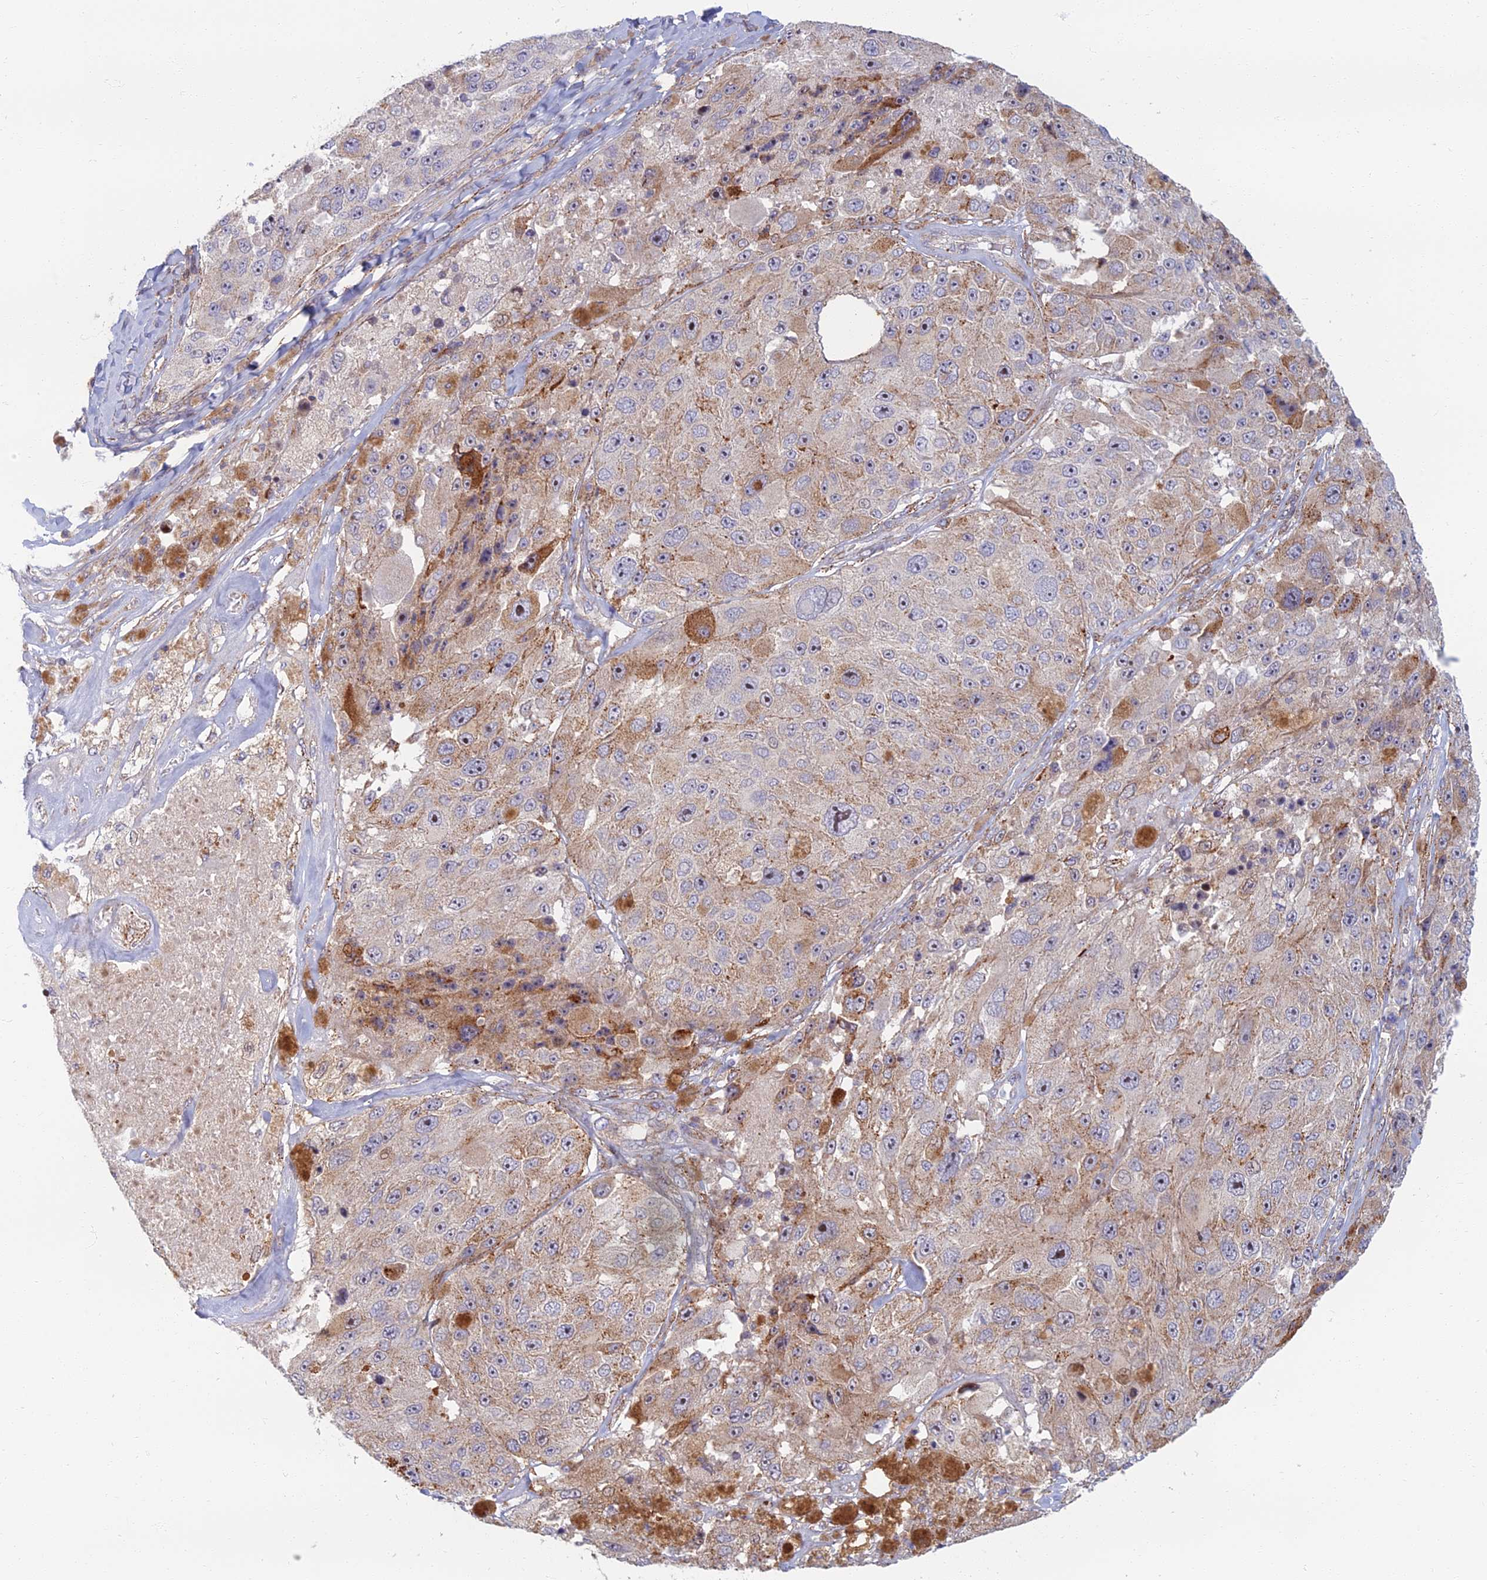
{"staining": {"intensity": "weak", "quantity": "25%-75%", "location": "cytoplasmic/membranous"}, "tissue": "melanoma", "cell_type": "Tumor cells", "image_type": "cancer", "snomed": [{"axis": "morphology", "description": "Malignant melanoma, Metastatic site"}, {"axis": "topography", "description": "Lymph node"}], "caption": "This is a photomicrograph of immunohistochemistry (IHC) staining of malignant melanoma (metastatic site), which shows weak positivity in the cytoplasmic/membranous of tumor cells.", "gene": "C15orf40", "patient": {"sex": "male", "age": 62}}